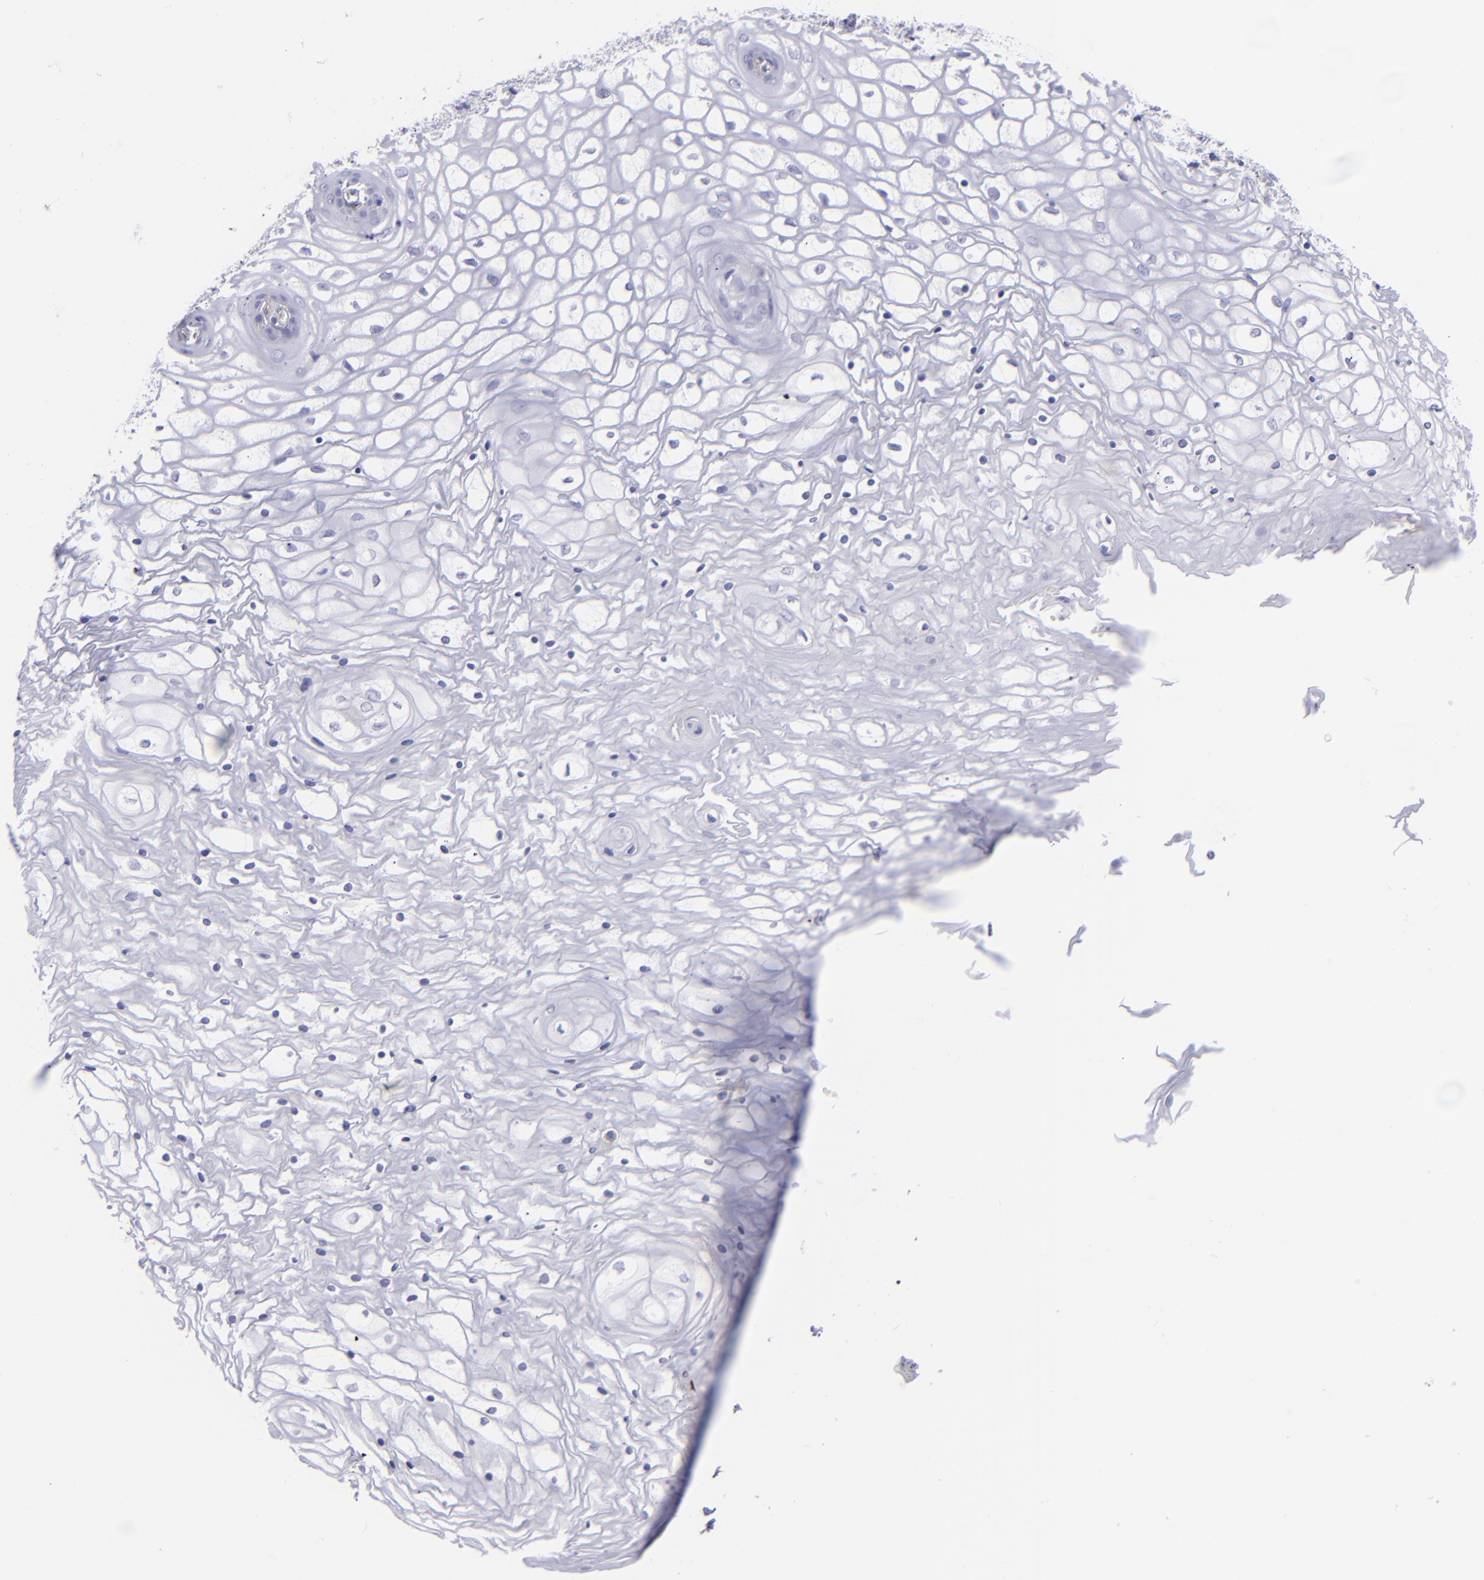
{"staining": {"intensity": "negative", "quantity": "none", "location": "none"}, "tissue": "vagina", "cell_type": "Squamous epithelial cells", "image_type": "normal", "snomed": [{"axis": "morphology", "description": "Normal tissue, NOS"}, {"axis": "topography", "description": "Vagina"}], "caption": "Immunohistochemistry (IHC) micrograph of normal vagina: human vagina stained with DAB reveals no significant protein positivity in squamous epithelial cells.", "gene": "ENTPD1", "patient": {"sex": "female", "age": 34}}